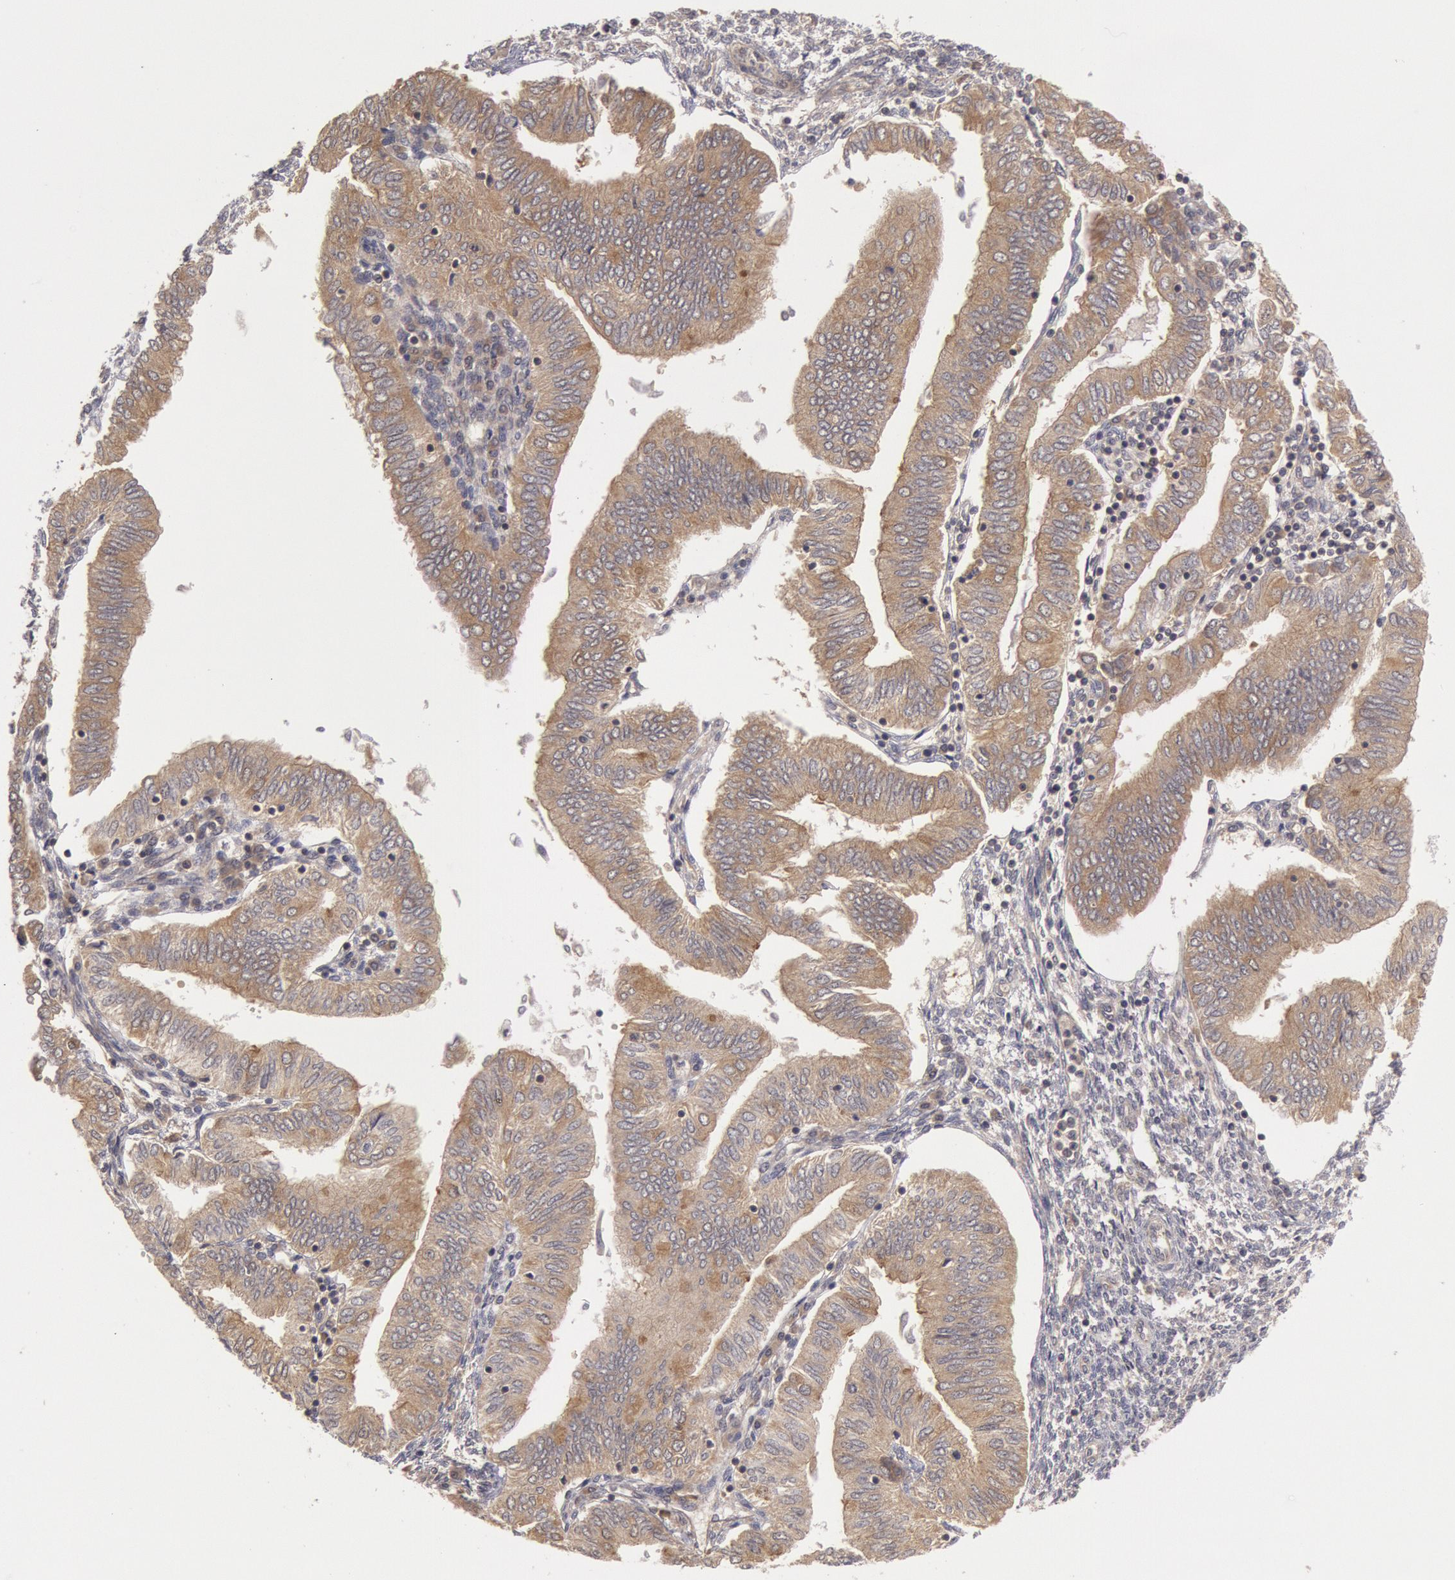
{"staining": {"intensity": "moderate", "quantity": ">75%", "location": "cytoplasmic/membranous"}, "tissue": "endometrial cancer", "cell_type": "Tumor cells", "image_type": "cancer", "snomed": [{"axis": "morphology", "description": "Adenocarcinoma, NOS"}, {"axis": "topography", "description": "Endometrium"}], "caption": "A medium amount of moderate cytoplasmic/membranous staining is present in about >75% of tumor cells in endometrial adenocarcinoma tissue.", "gene": "BRAF", "patient": {"sex": "female", "age": 51}}